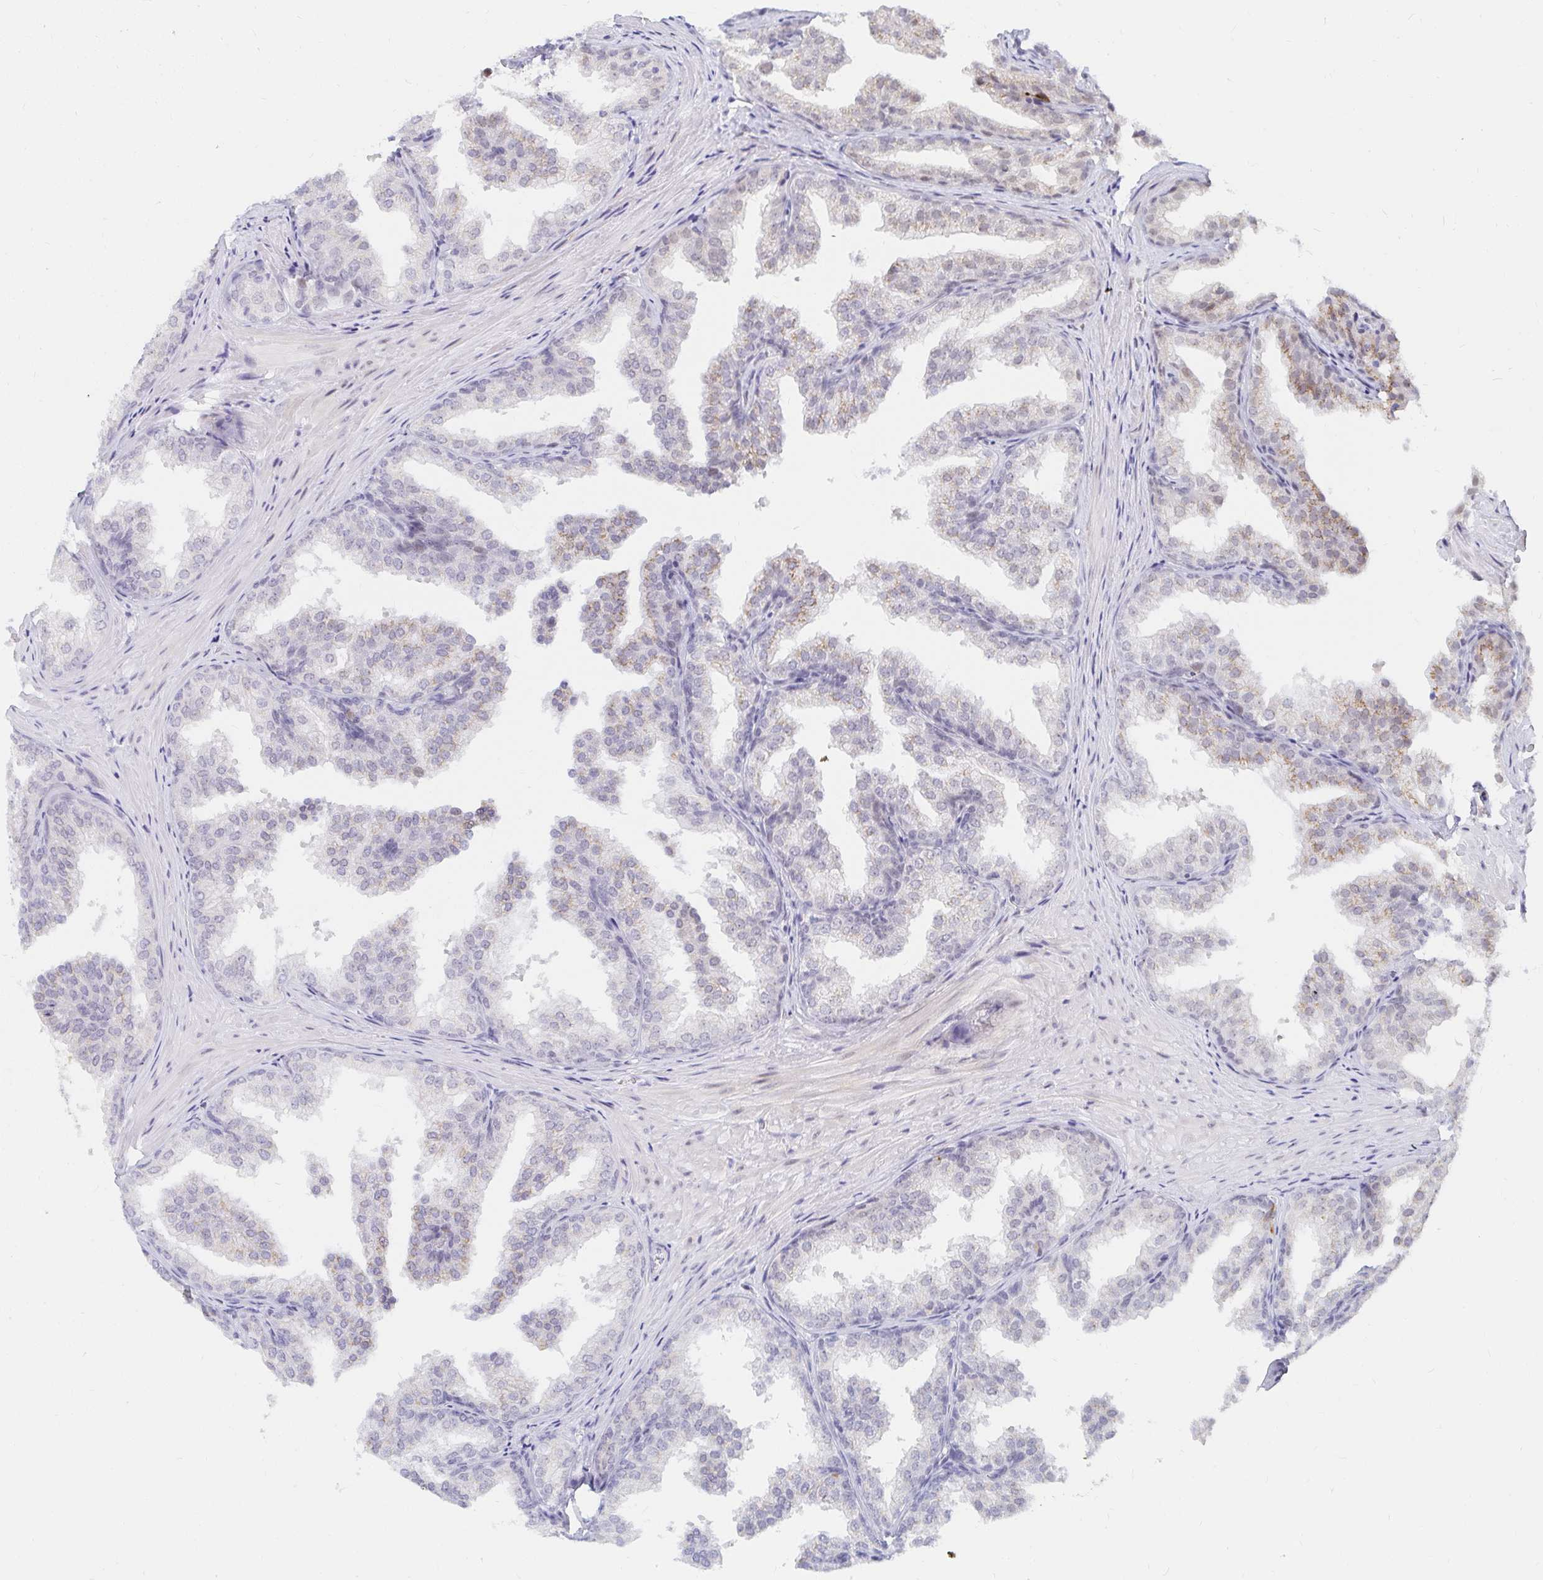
{"staining": {"intensity": "moderate", "quantity": "<25%", "location": "cytoplasmic/membranous"}, "tissue": "prostate", "cell_type": "Glandular cells", "image_type": "normal", "snomed": [{"axis": "morphology", "description": "Normal tissue, NOS"}, {"axis": "topography", "description": "Prostate"}], "caption": "A high-resolution photomicrograph shows IHC staining of unremarkable prostate, which demonstrates moderate cytoplasmic/membranous expression in about <25% of glandular cells.", "gene": "COL28A1", "patient": {"sex": "male", "age": 37}}